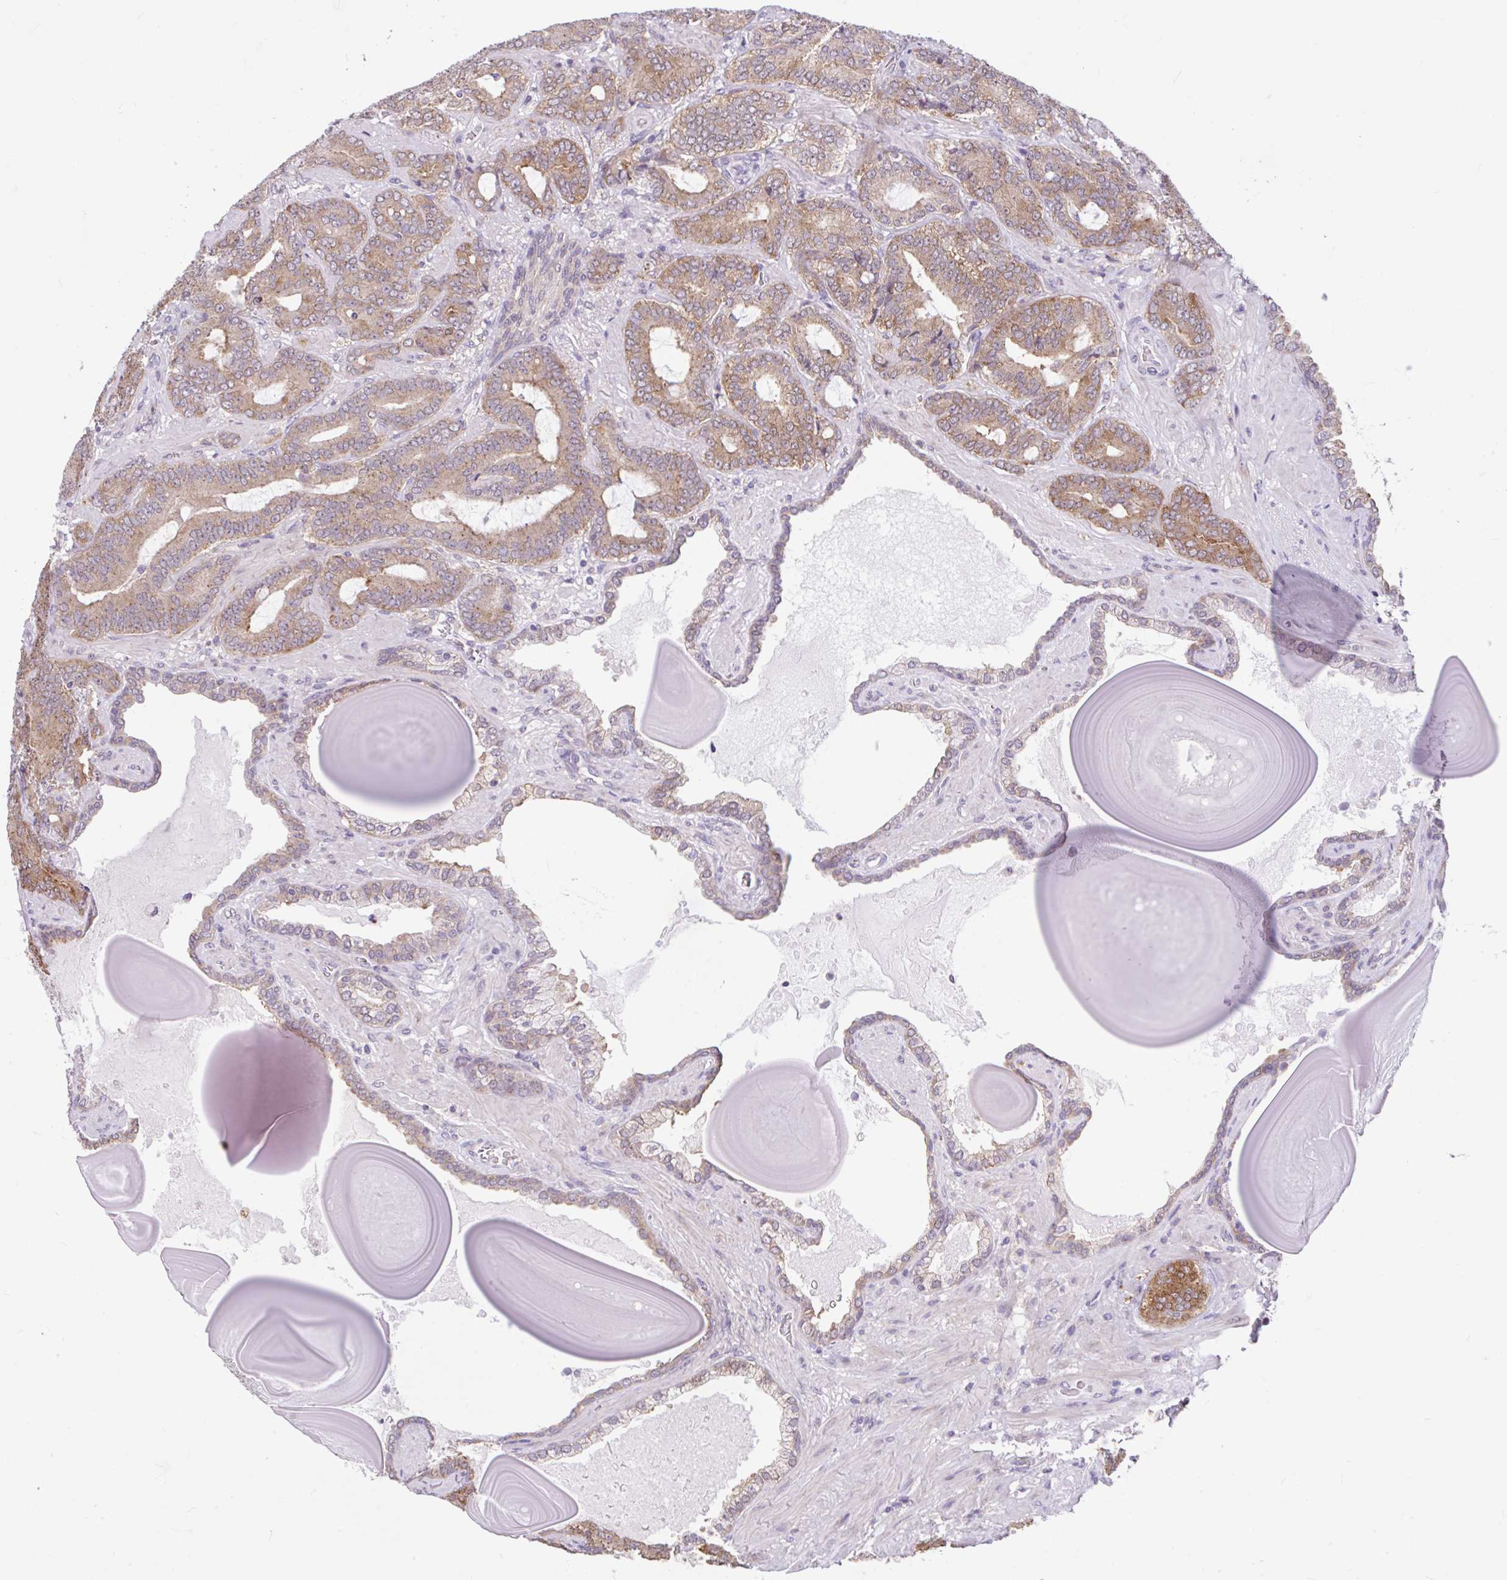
{"staining": {"intensity": "moderate", "quantity": "25%-75%", "location": "cytoplasmic/membranous"}, "tissue": "prostate cancer", "cell_type": "Tumor cells", "image_type": "cancer", "snomed": [{"axis": "morphology", "description": "Adenocarcinoma, High grade"}, {"axis": "topography", "description": "Prostate"}], "caption": "Human prostate cancer (adenocarcinoma (high-grade)) stained for a protein (brown) shows moderate cytoplasmic/membranous positive staining in approximately 25%-75% of tumor cells.", "gene": "RALBP1", "patient": {"sex": "male", "age": 62}}